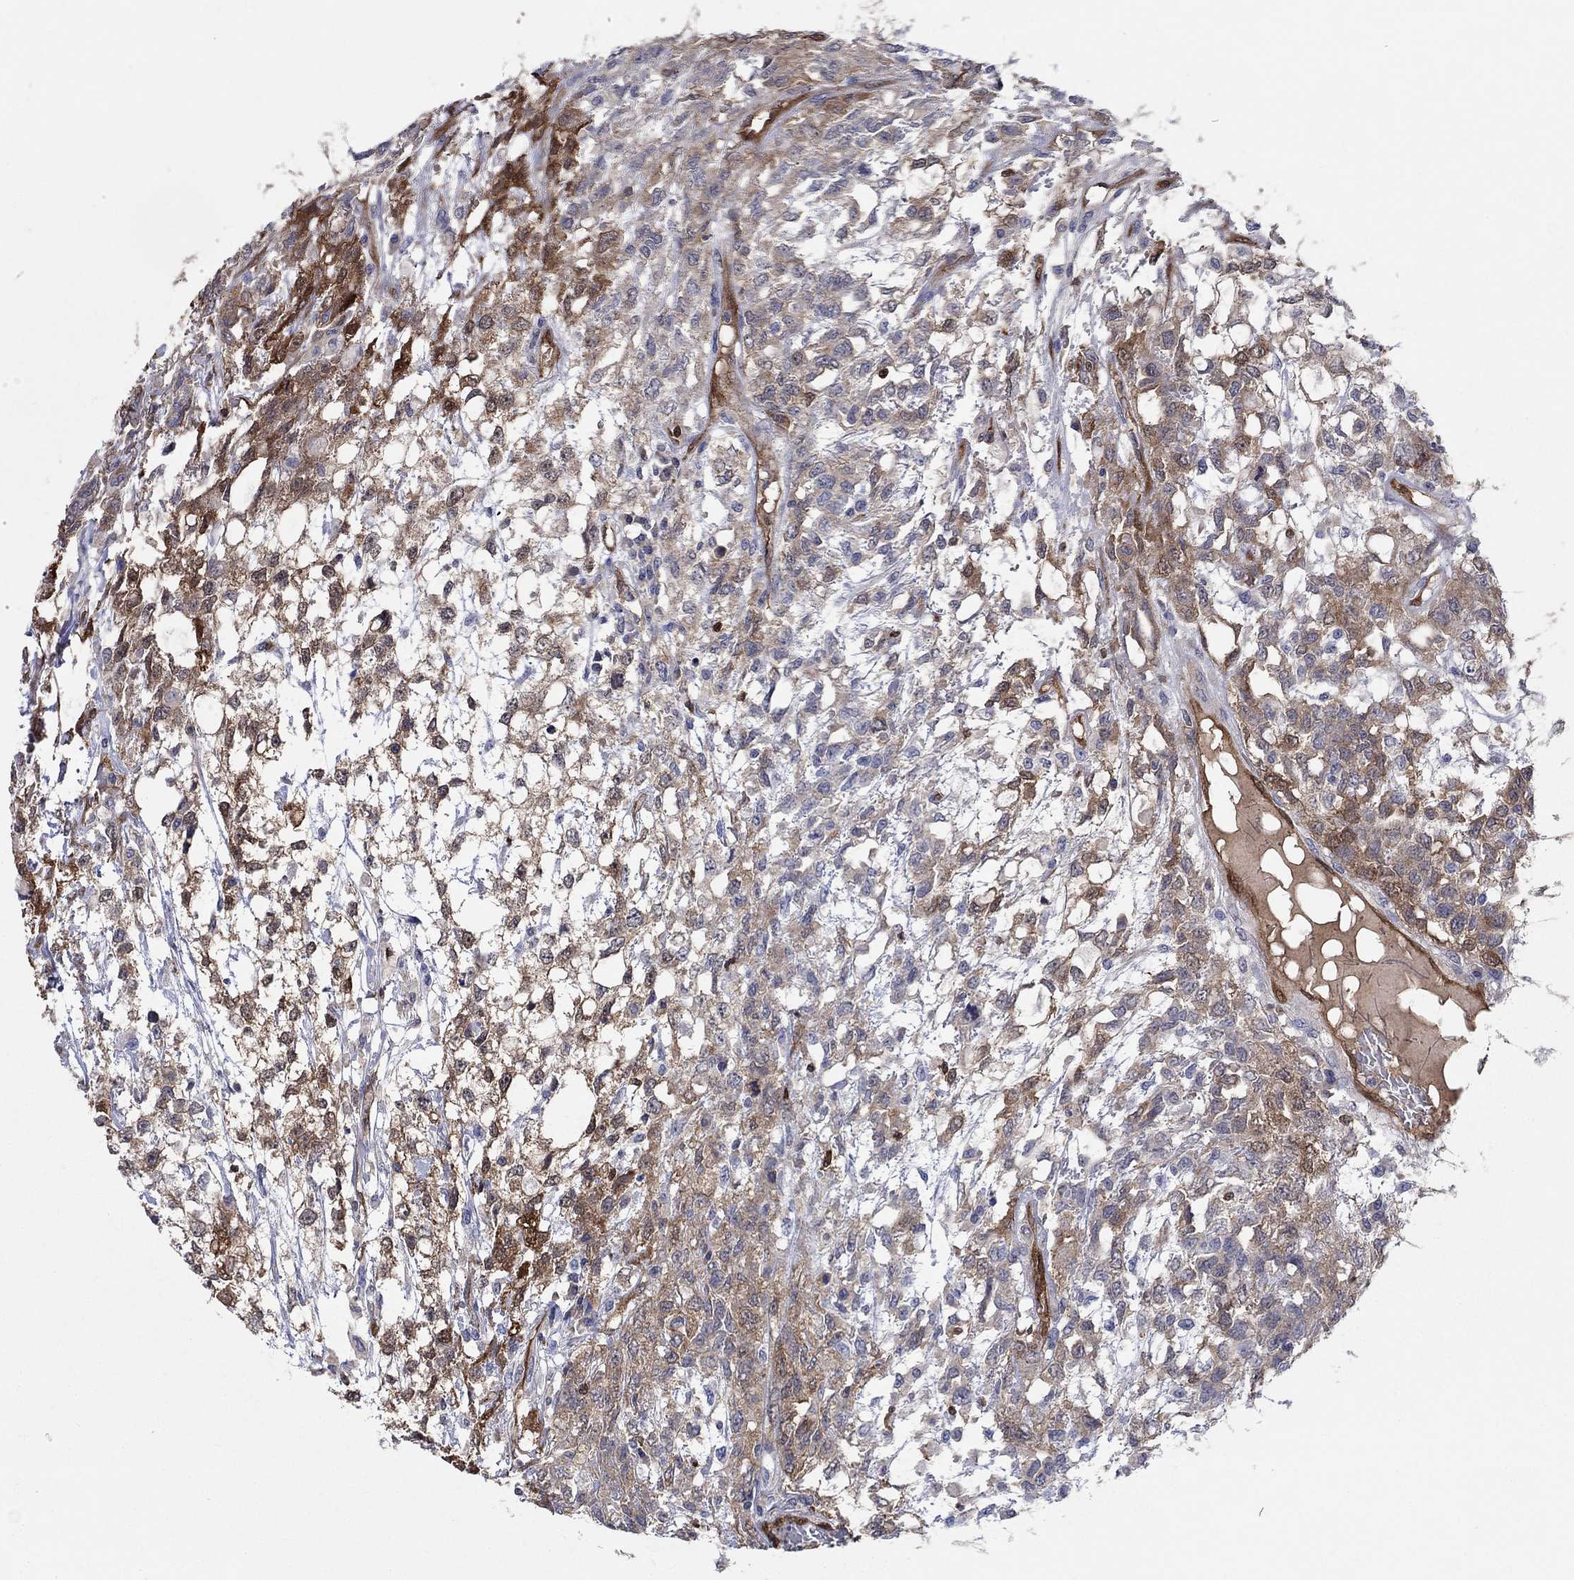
{"staining": {"intensity": "moderate", "quantity": "<25%", "location": "cytoplasmic/membranous"}, "tissue": "testis cancer", "cell_type": "Tumor cells", "image_type": "cancer", "snomed": [{"axis": "morphology", "description": "Seminoma, NOS"}, {"axis": "topography", "description": "Testis"}], "caption": "Tumor cells exhibit low levels of moderate cytoplasmic/membranous positivity in about <25% of cells in human testis cancer (seminoma).", "gene": "AGFG2", "patient": {"sex": "male", "age": 52}}